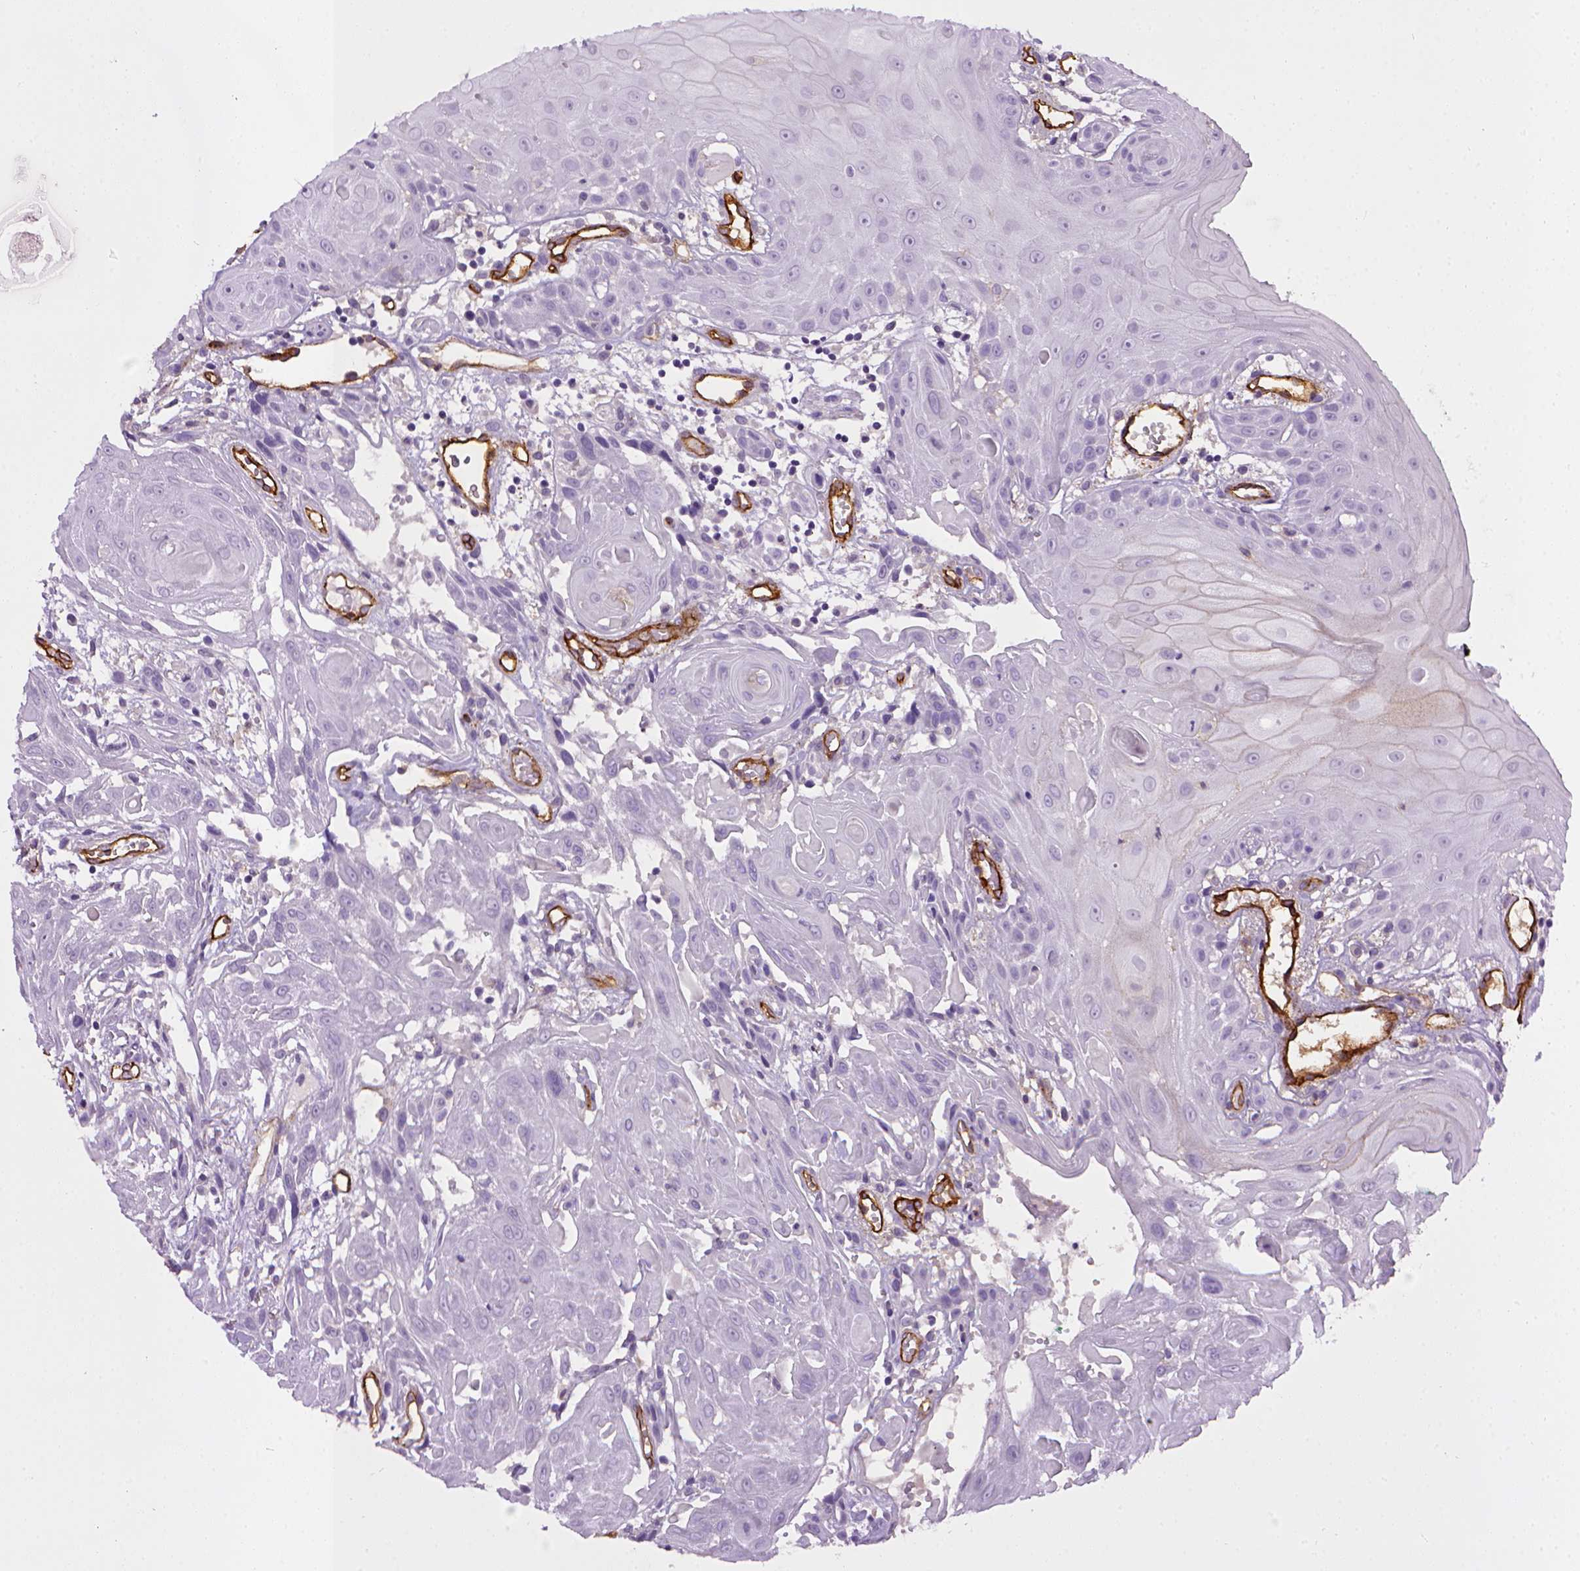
{"staining": {"intensity": "negative", "quantity": "none", "location": "none"}, "tissue": "head and neck cancer", "cell_type": "Tumor cells", "image_type": "cancer", "snomed": [{"axis": "morphology", "description": "Normal tissue, NOS"}, {"axis": "morphology", "description": "Squamous cell carcinoma, NOS"}, {"axis": "topography", "description": "Oral tissue"}, {"axis": "topography", "description": "Salivary gland"}, {"axis": "topography", "description": "Head-Neck"}], "caption": "Tumor cells are negative for protein expression in human head and neck cancer.", "gene": "ENG", "patient": {"sex": "female", "age": 62}}